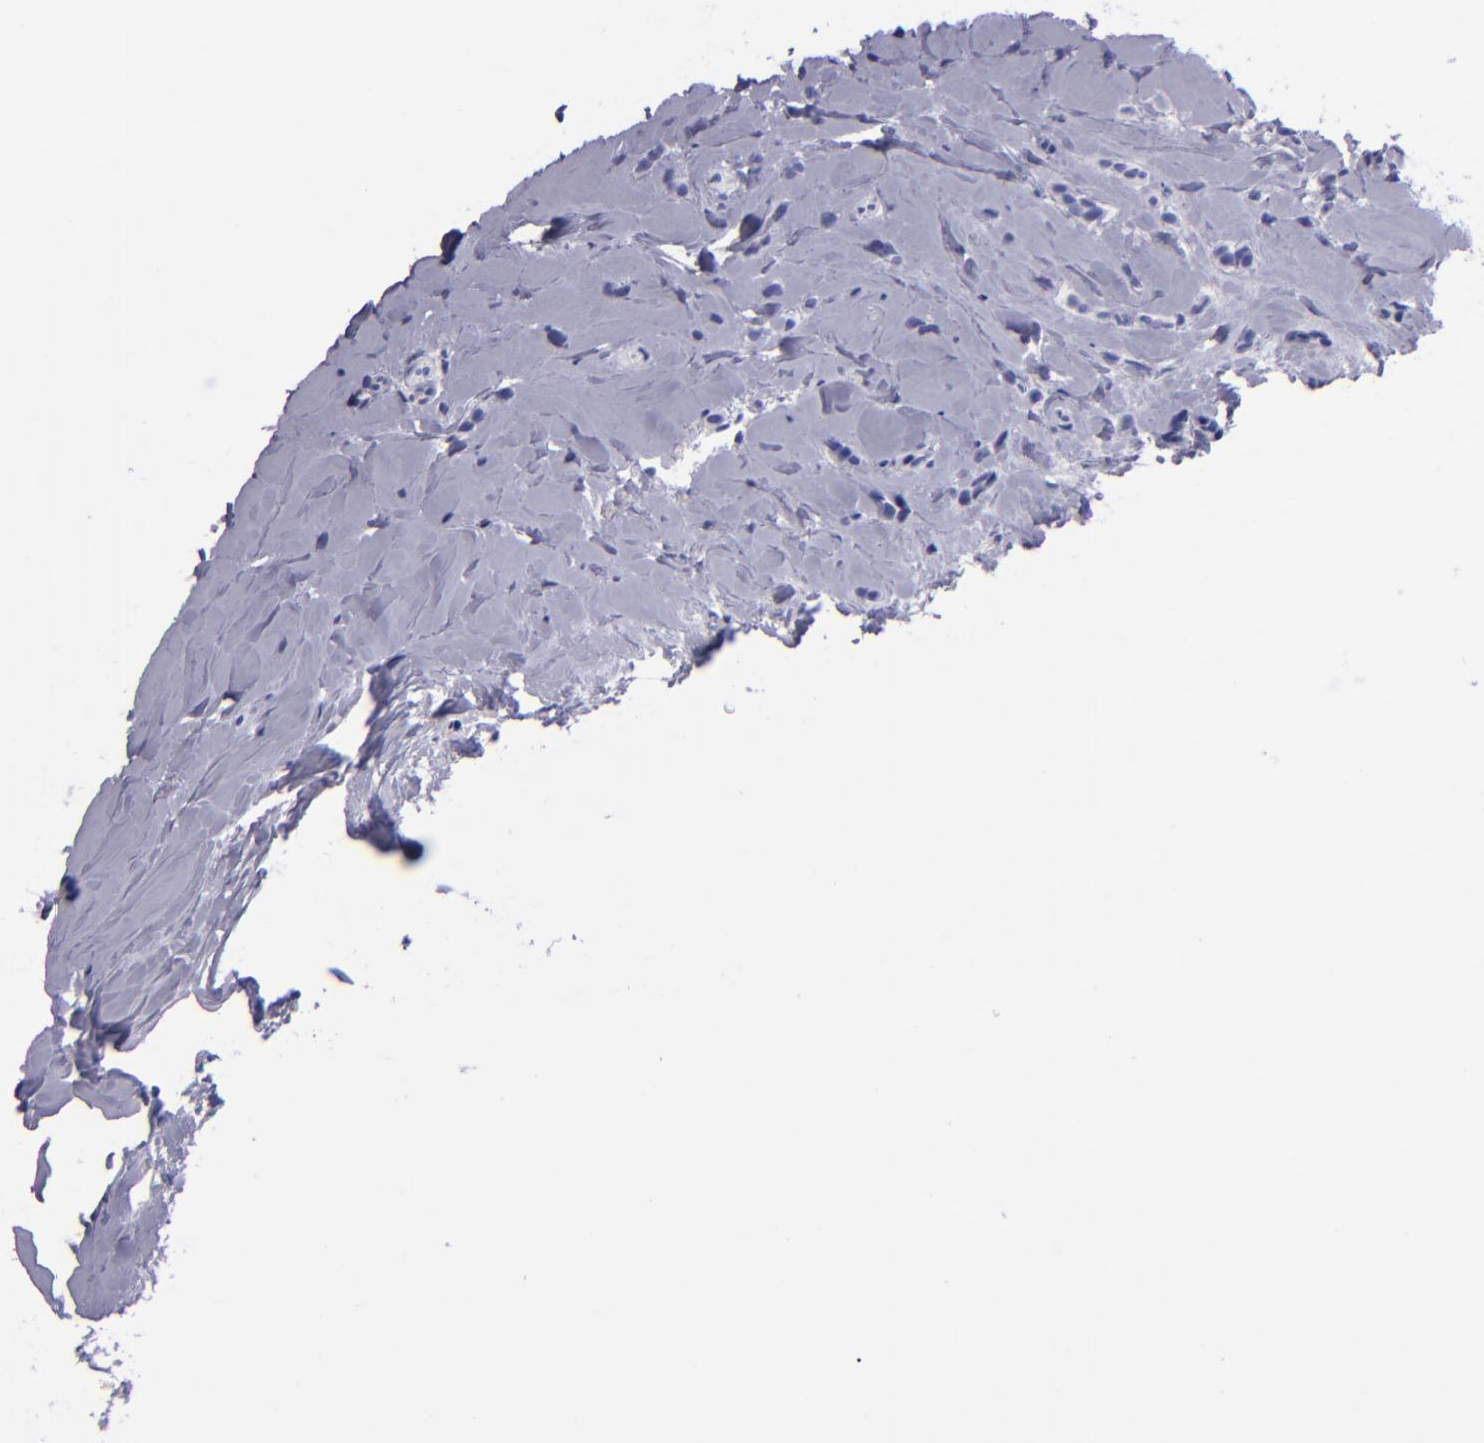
{"staining": {"intensity": "negative", "quantity": "none", "location": "none"}, "tissue": "breast cancer", "cell_type": "Tumor cells", "image_type": "cancer", "snomed": [{"axis": "morphology", "description": "Lobular carcinoma"}, {"axis": "topography", "description": "Breast"}], "caption": "An IHC histopathology image of breast lobular carcinoma is shown. There is no staining in tumor cells of breast lobular carcinoma.", "gene": "CR1", "patient": {"sex": "female", "age": 64}}